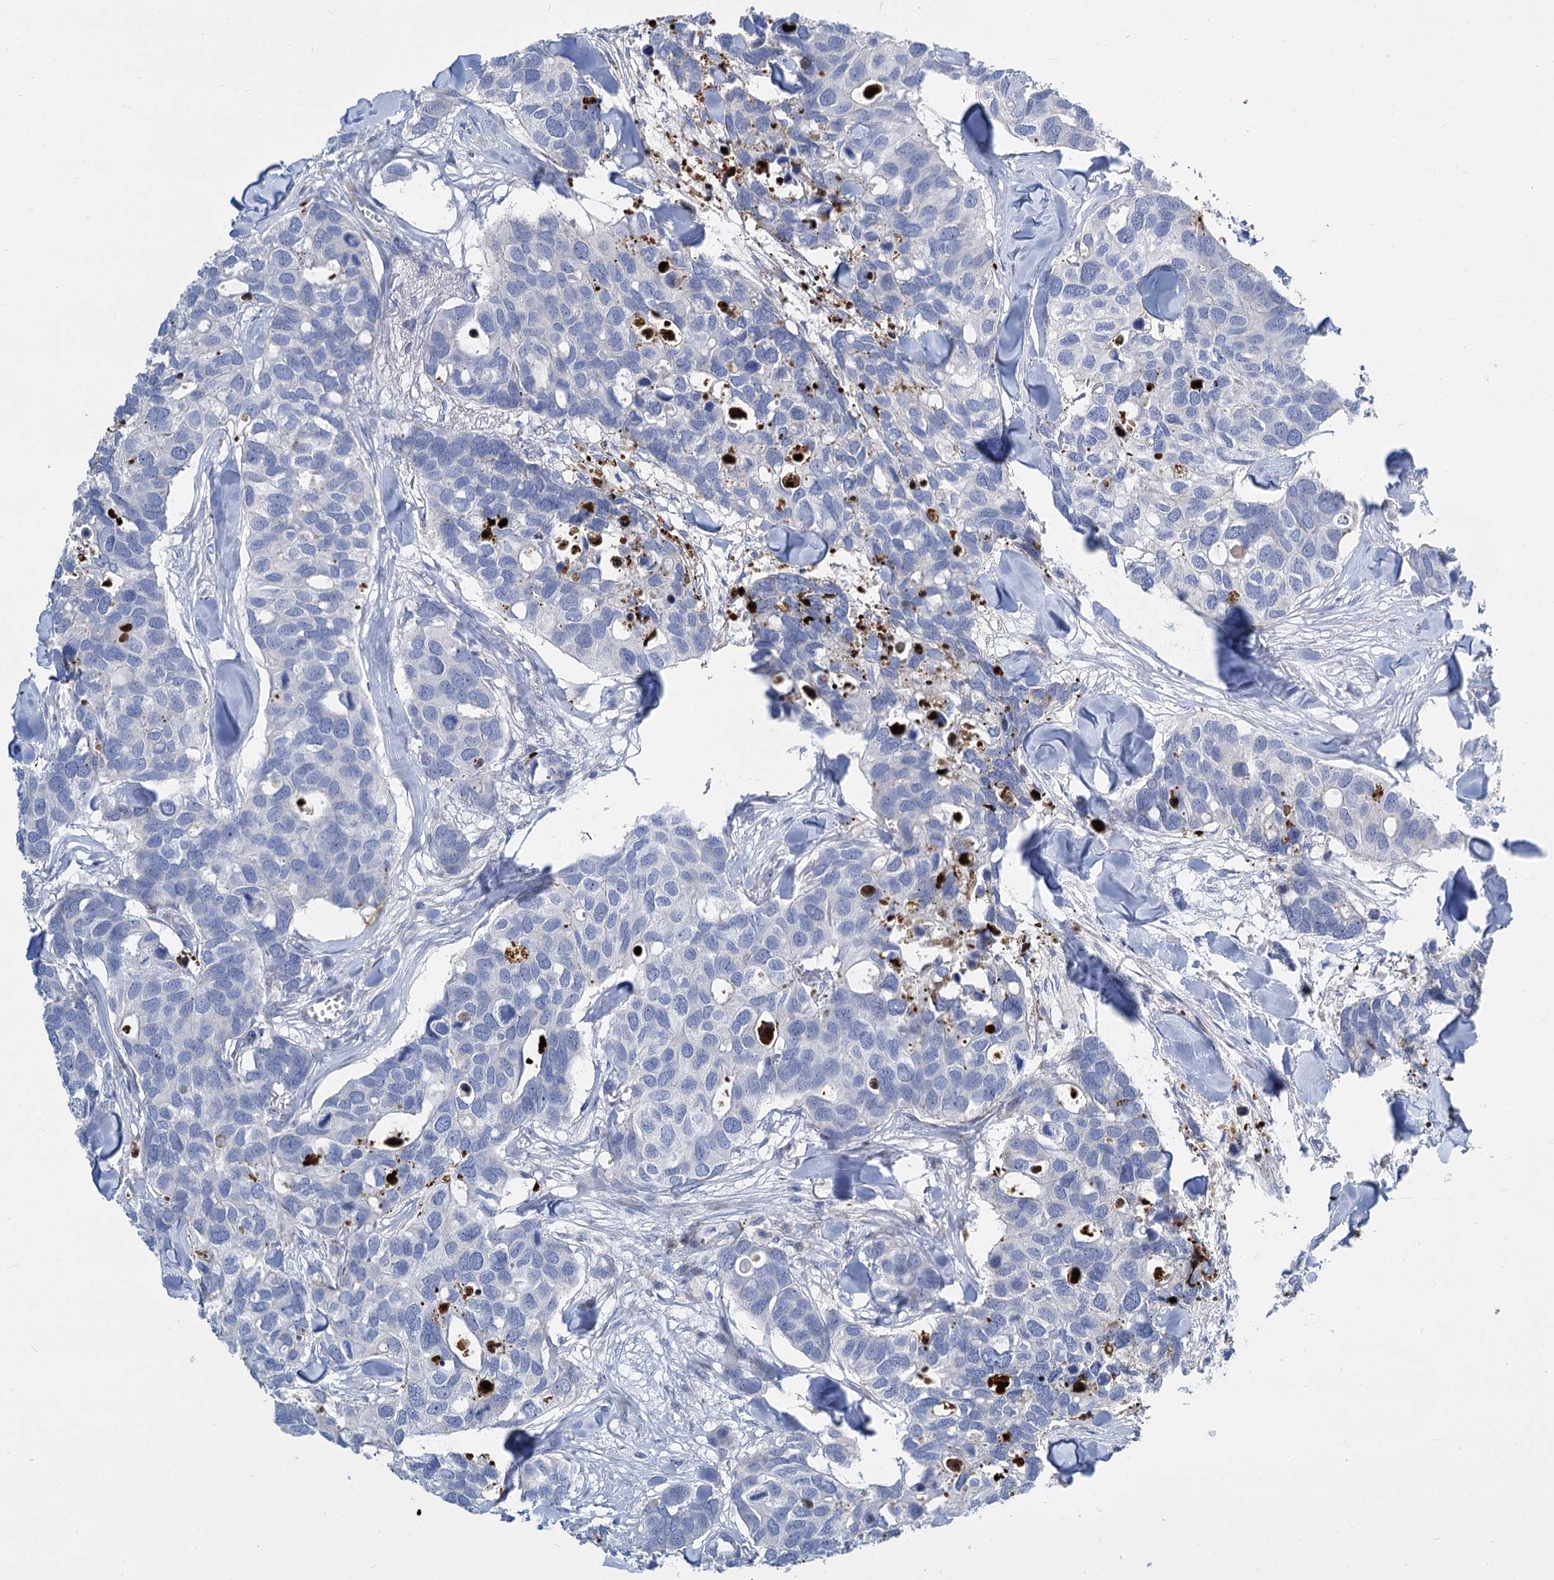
{"staining": {"intensity": "negative", "quantity": "none", "location": "none"}, "tissue": "breast cancer", "cell_type": "Tumor cells", "image_type": "cancer", "snomed": [{"axis": "morphology", "description": "Duct carcinoma"}, {"axis": "topography", "description": "Breast"}], "caption": "Immunohistochemical staining of human invasive ductal carcinoma (breast) shows no significant positivity in tumor cells.", "gene": "TRIM77", "patient": {"sex": "female", "age": 83}}